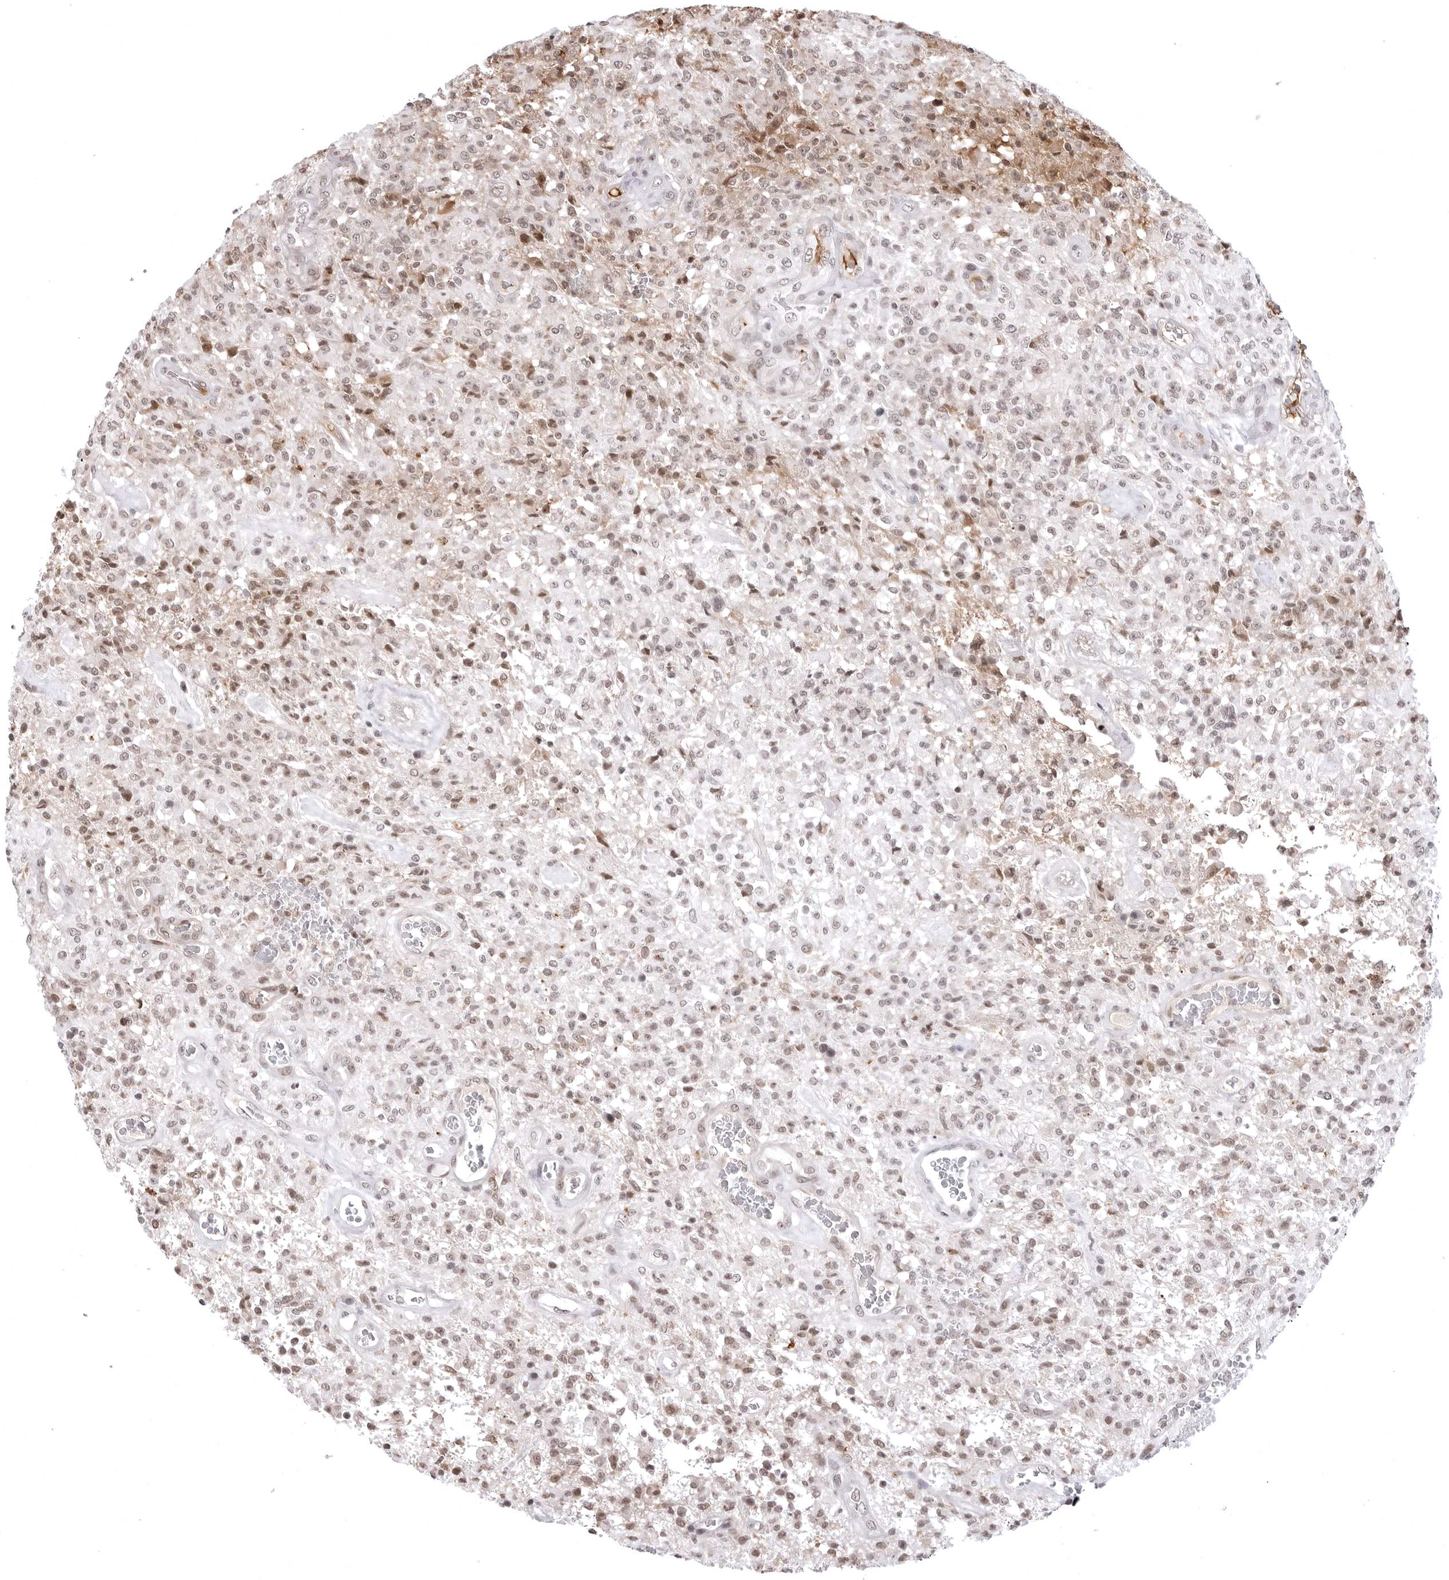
{"staining": {"intensity": "moderate", "quantity": "<25%", "location": "nuclear"}, "tissue": "glioma", "cell_type": "Tumor cells", "image_type": "cancer", "snomed": [{"axis": "morphology", "description": "Glioma, malignant, High grade"}, {"axis": "topography", "description": "Brain"}], "caption": "Tumor cells exhibit moderate nuclear positivity in about <25% of cells in malignant high-grade glioma. The protein of interest is shown in brown color, while the nuclei are stained blue.", "gene": "PHF3", "patient": {"sex": "female", "age": 57}}